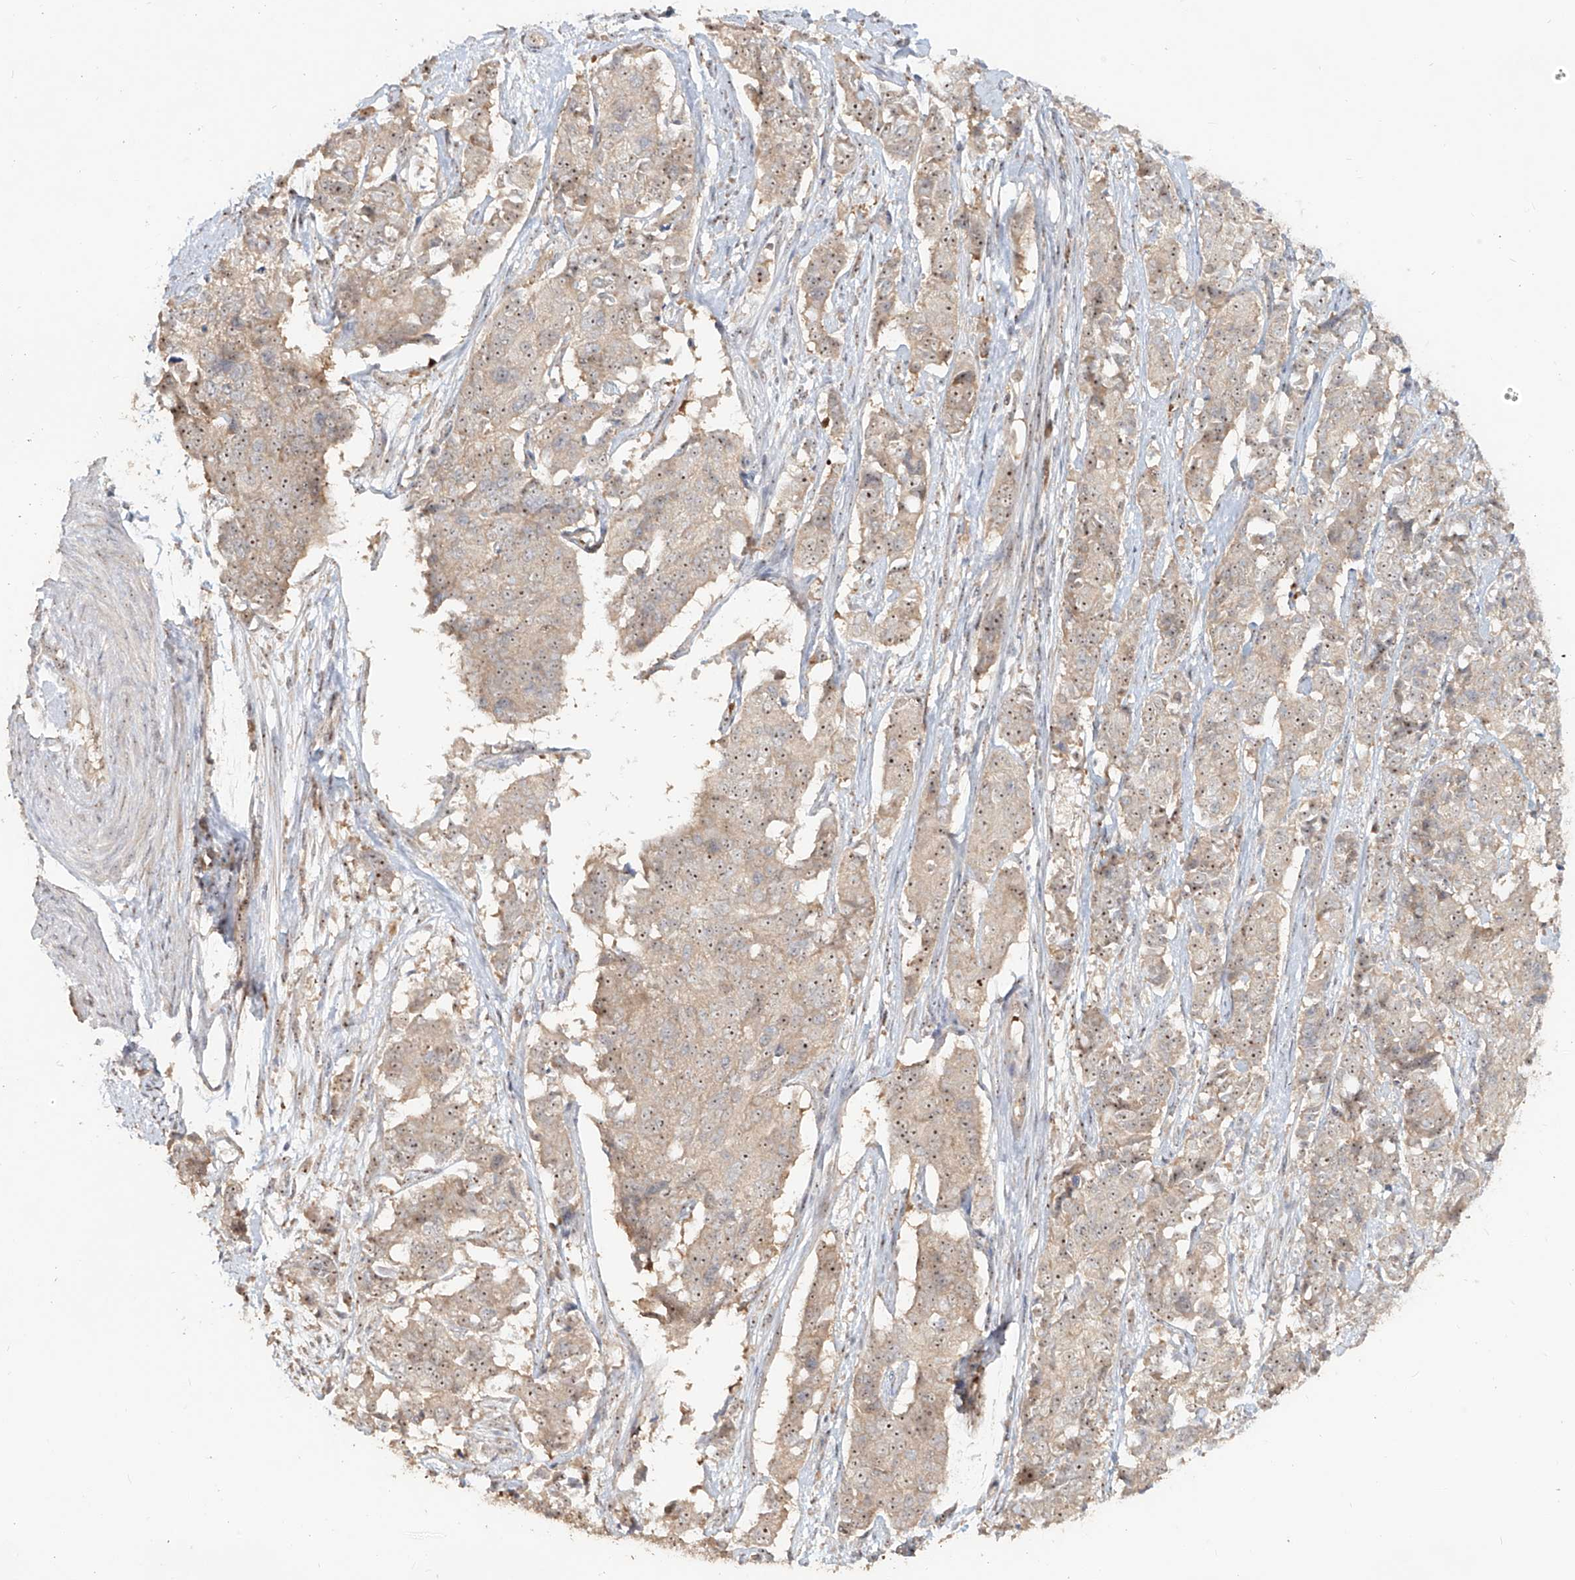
{"staining": {"intensity": "weak", "quantity": "25%-75%", "location": "cytoplasmic/membranous,nuclear"}, "tissue": "cervical cancer", "cell_type": "Tumor cells", "image_type": "cancer", "snomed": [{"axis": "morphology", "description": "Normal tissue, NOS"}, {"axis": "morphology", "description": "Squamous cell carcinoma, NOS"}, {"axis": "topography", "description": "Cervix"}], "caption": "Weak cytoplasmic/membranous and nuclear staining for a protein is identified in approximately 25%-75% of tumor cells of squamous cell carcinoma (cervical) using immunohistochemistry (IHC).", "gene": "BYSL", "patient": {"sex": "female", "age": 35}}